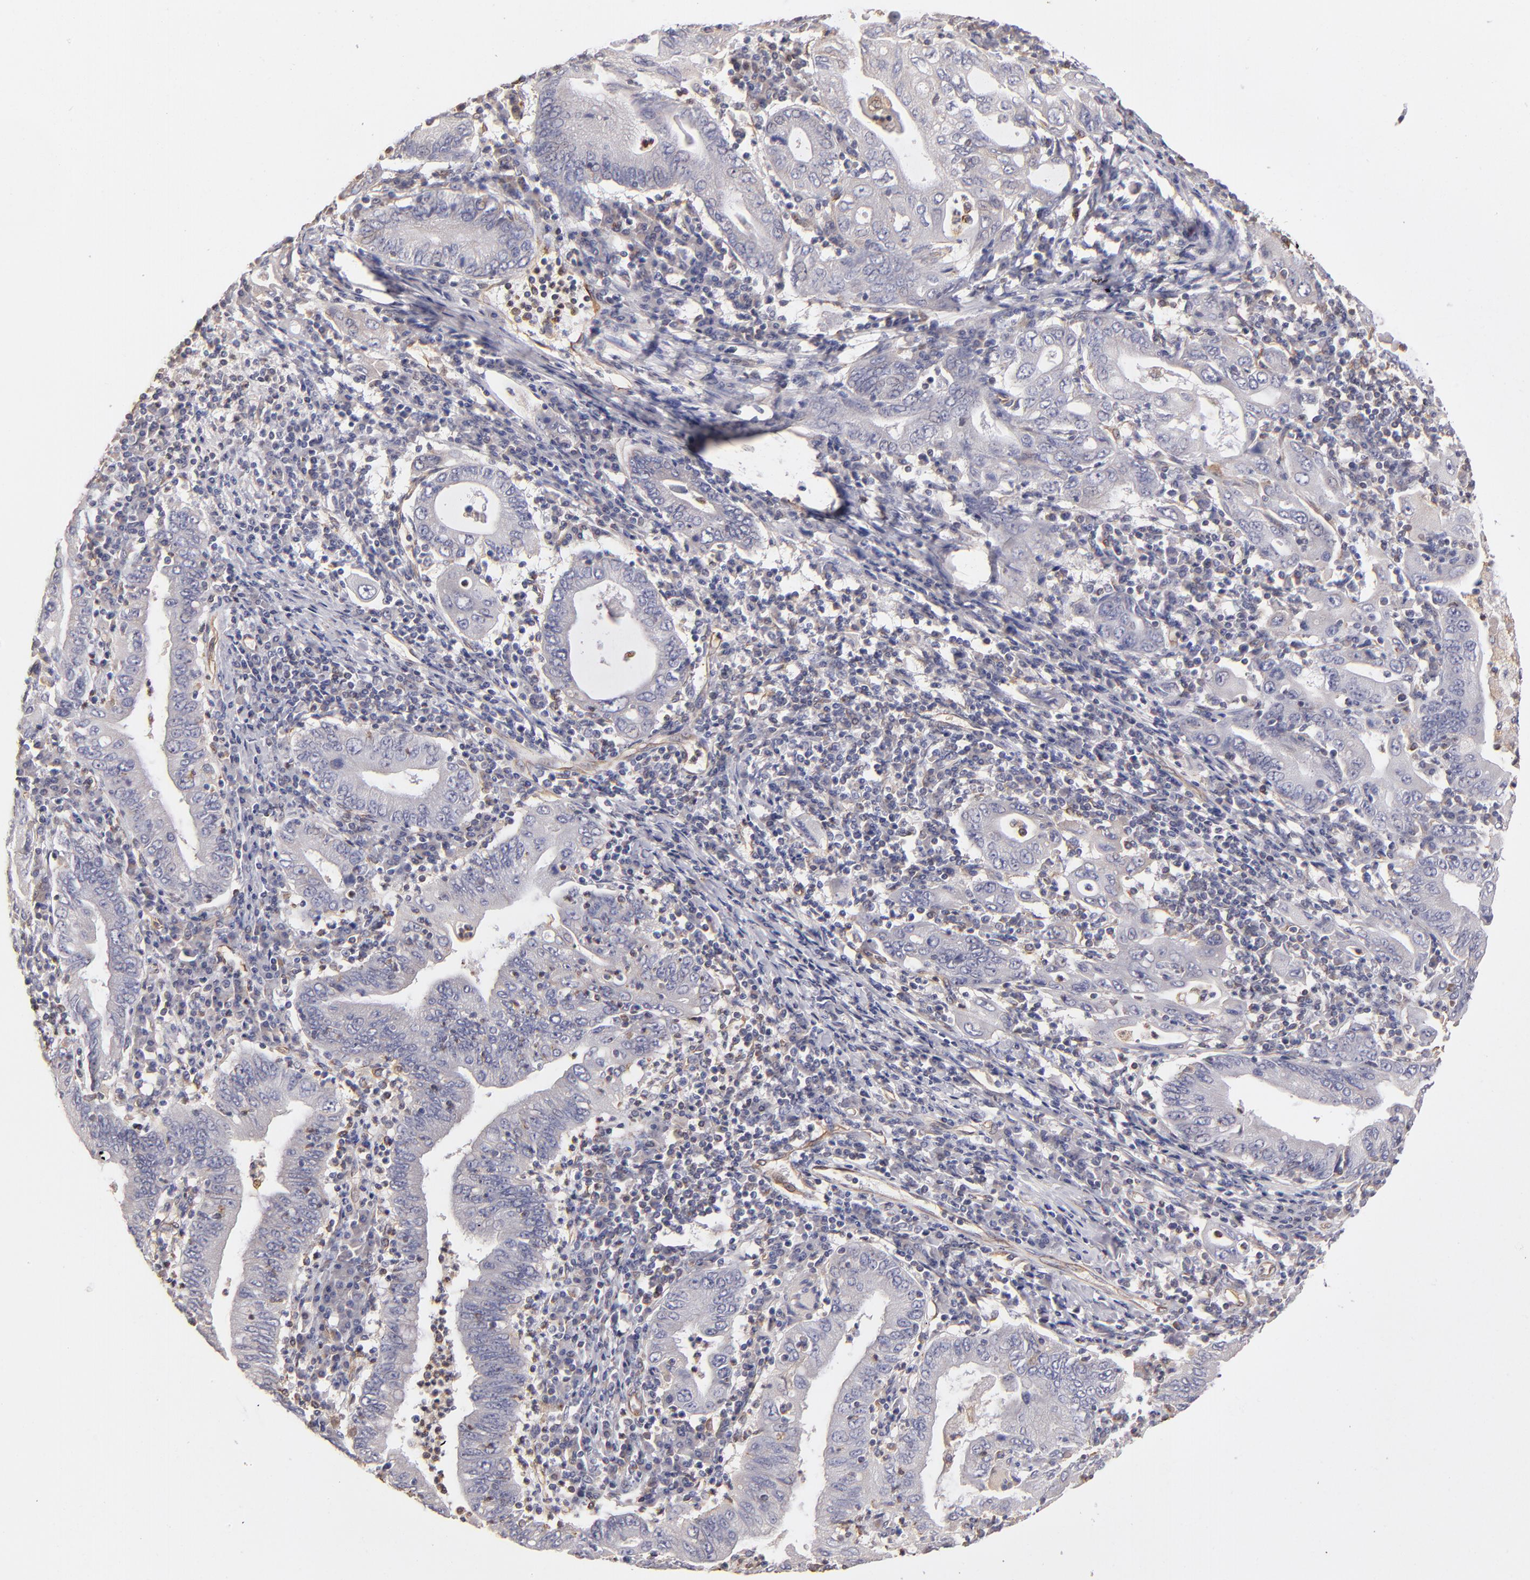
{"staining": {"intensity": "negative", "quantity": "none", "location": "none"}, "tissue": "stomach cancer", "cell_type": "Tumor cells", "image_type": "cancer", "snomed": [{"axis": "morphology", "description": "Normal tissue, NOS"}, {"axis": "morphology", "description": "Adenocarcinoma, NOS"}, {"axis": "topography", "description": "Esophagus"}, {"axis": "topography", "description": "Stomach, upper"}, {"axis": "topography", "description": "Peripheral nerve tissue"}], "caption": "The photomicrograph displays no staining of tumor cells in stomach cancer. (DAB (3,3'-diaminobenzidine) IHC with hematoxylin counter stain).", "gene": "ABCC1", "patient": {"sex": "male", "age": 62}}